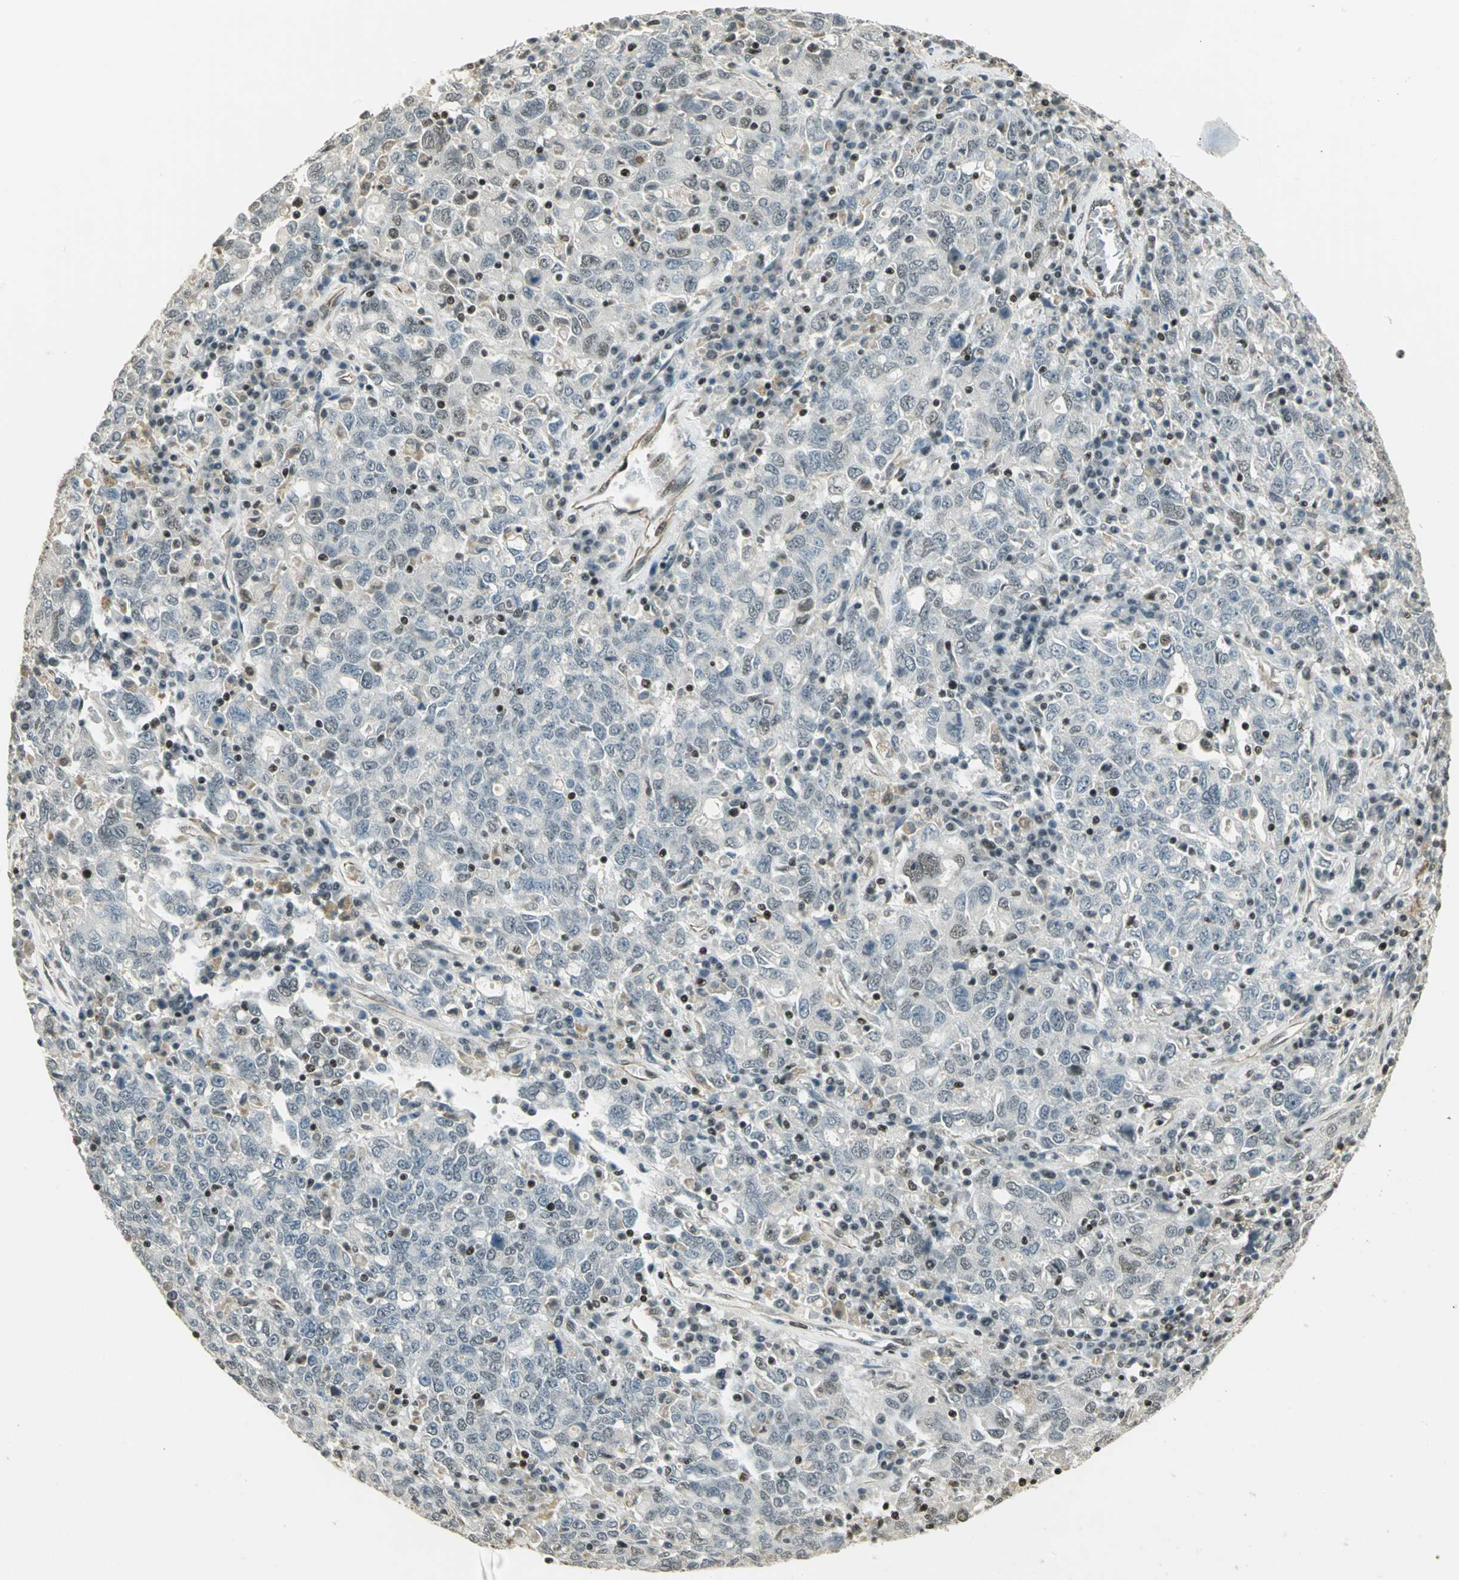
{"staining": {"intensity": "weak", "quantity": "25%-75%", "location": "nuclear"}, "tissue": "ovarian cancer", "cell_type": "Tumor cells", "image_type": "cancer", "snomed": [{"axis": "morphology", "description": "Carcinoma, endometroid"}, {"axis": "topography", "description": "Ovary"}], "caption": "This micrograph reveals immunohistochemistry (IHC) staining of human ovarian cancer (endometroid carcinoma), with low weak nuclear positivity in about 25%-75% of tumor cells.", "gene": "ELF1", "patient": {"sex": "female", "age": 62}}